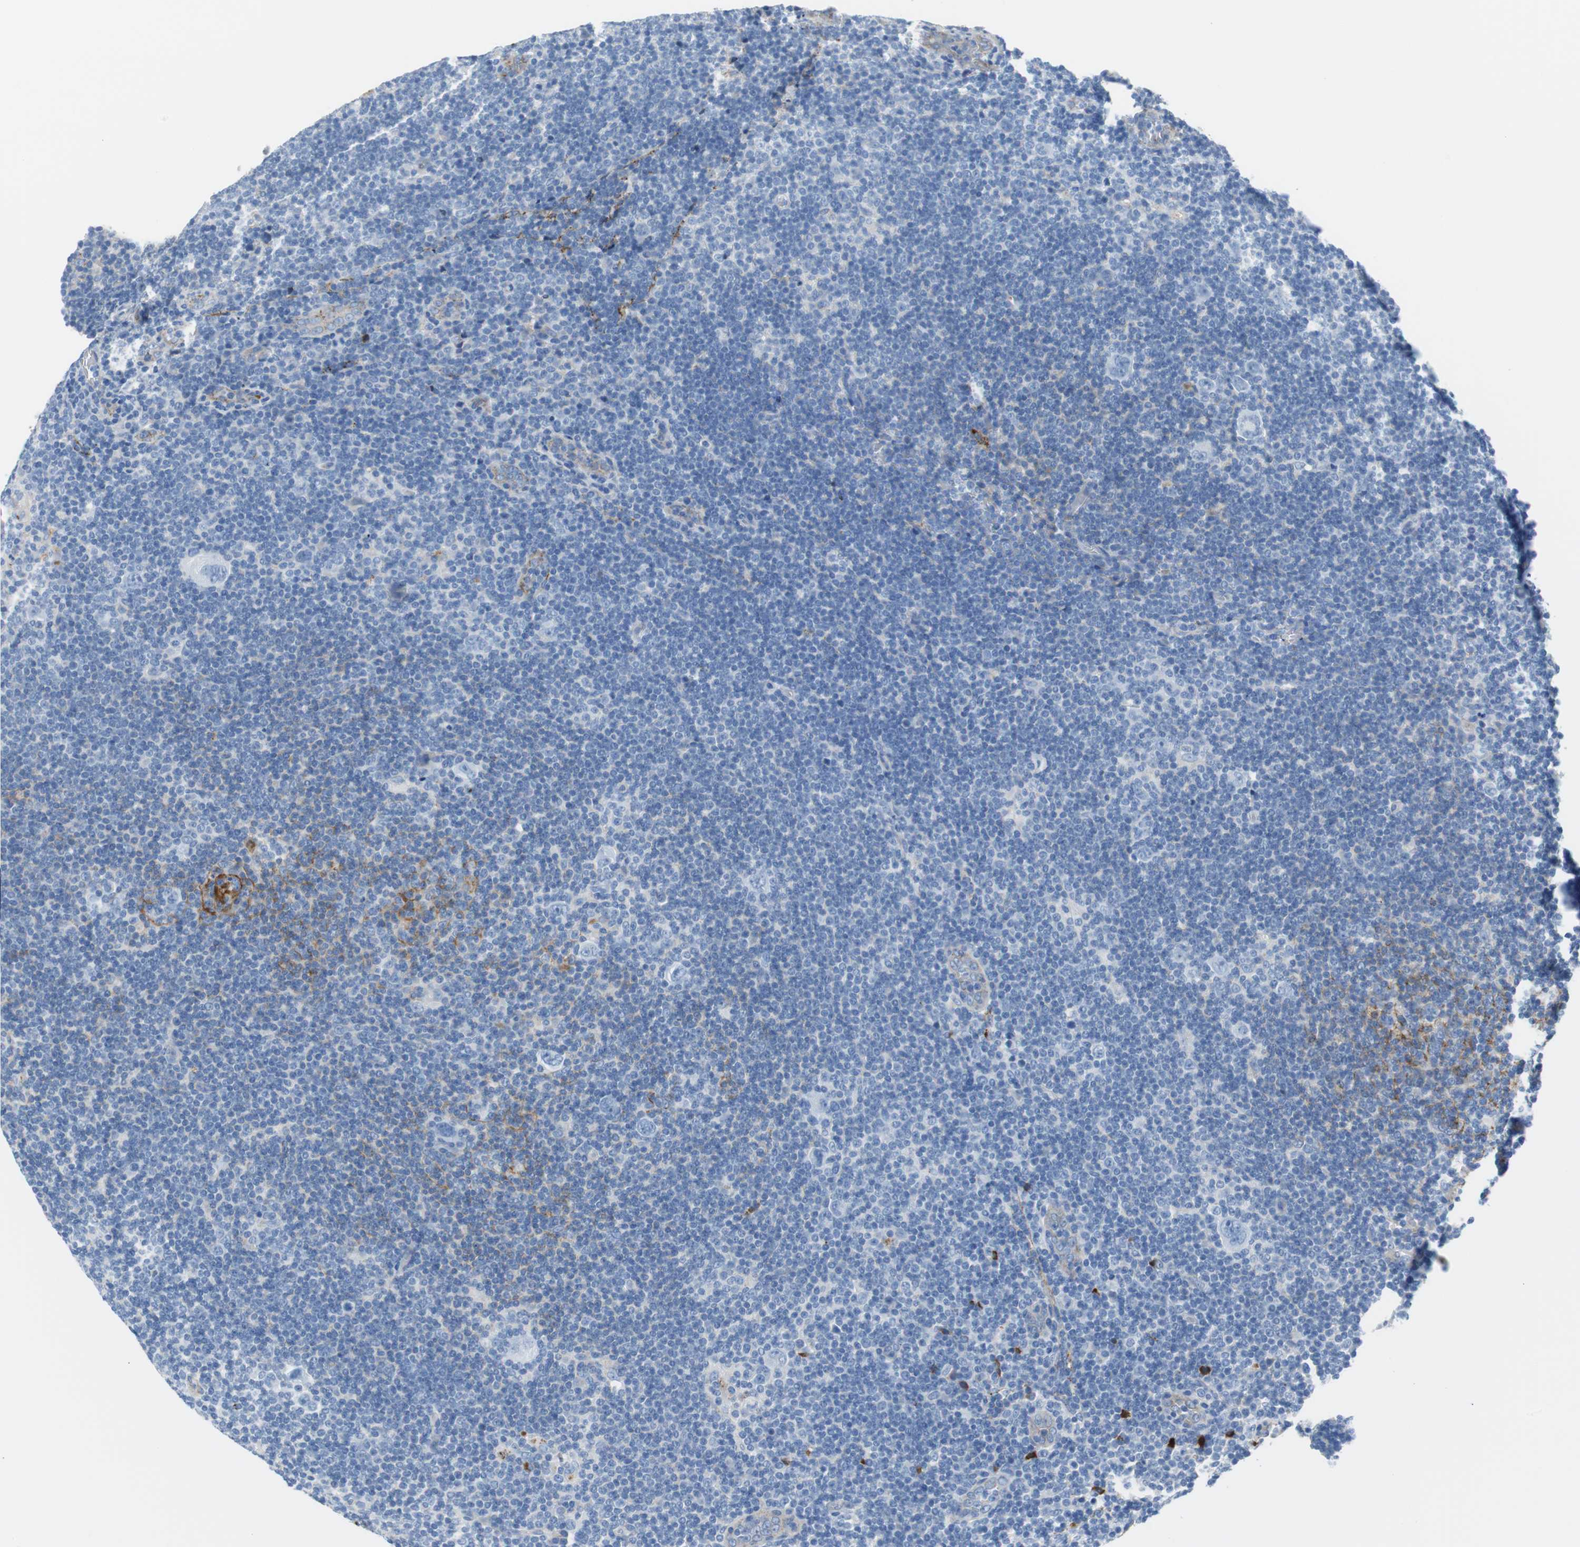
{"staining": {"intensity": "weak", "quantity": "25%-75%", "location": "cytoplasmic/membranous"}, "tissue": "lymphoma", "cell_type": "Tumor cells", "image_type": "cancer", "snomed": [{"axis": "morphology", "description": "Hodgkin's disease, NOS"}, {"axis": "topography", "description": "Lymph node"}], "caption": "Protein expression by immunohistochemistry (IHC) displays weak cytoplasmic/membranous expression in approximately 25%-75% of tumor cells in lymphoma. Using DAB (brown) and hematoxylin (blue) stains, captured at high magnification using brightfield microscopy.", "gene": "APCS", "patient": {"sex": "female", "age": 57}}